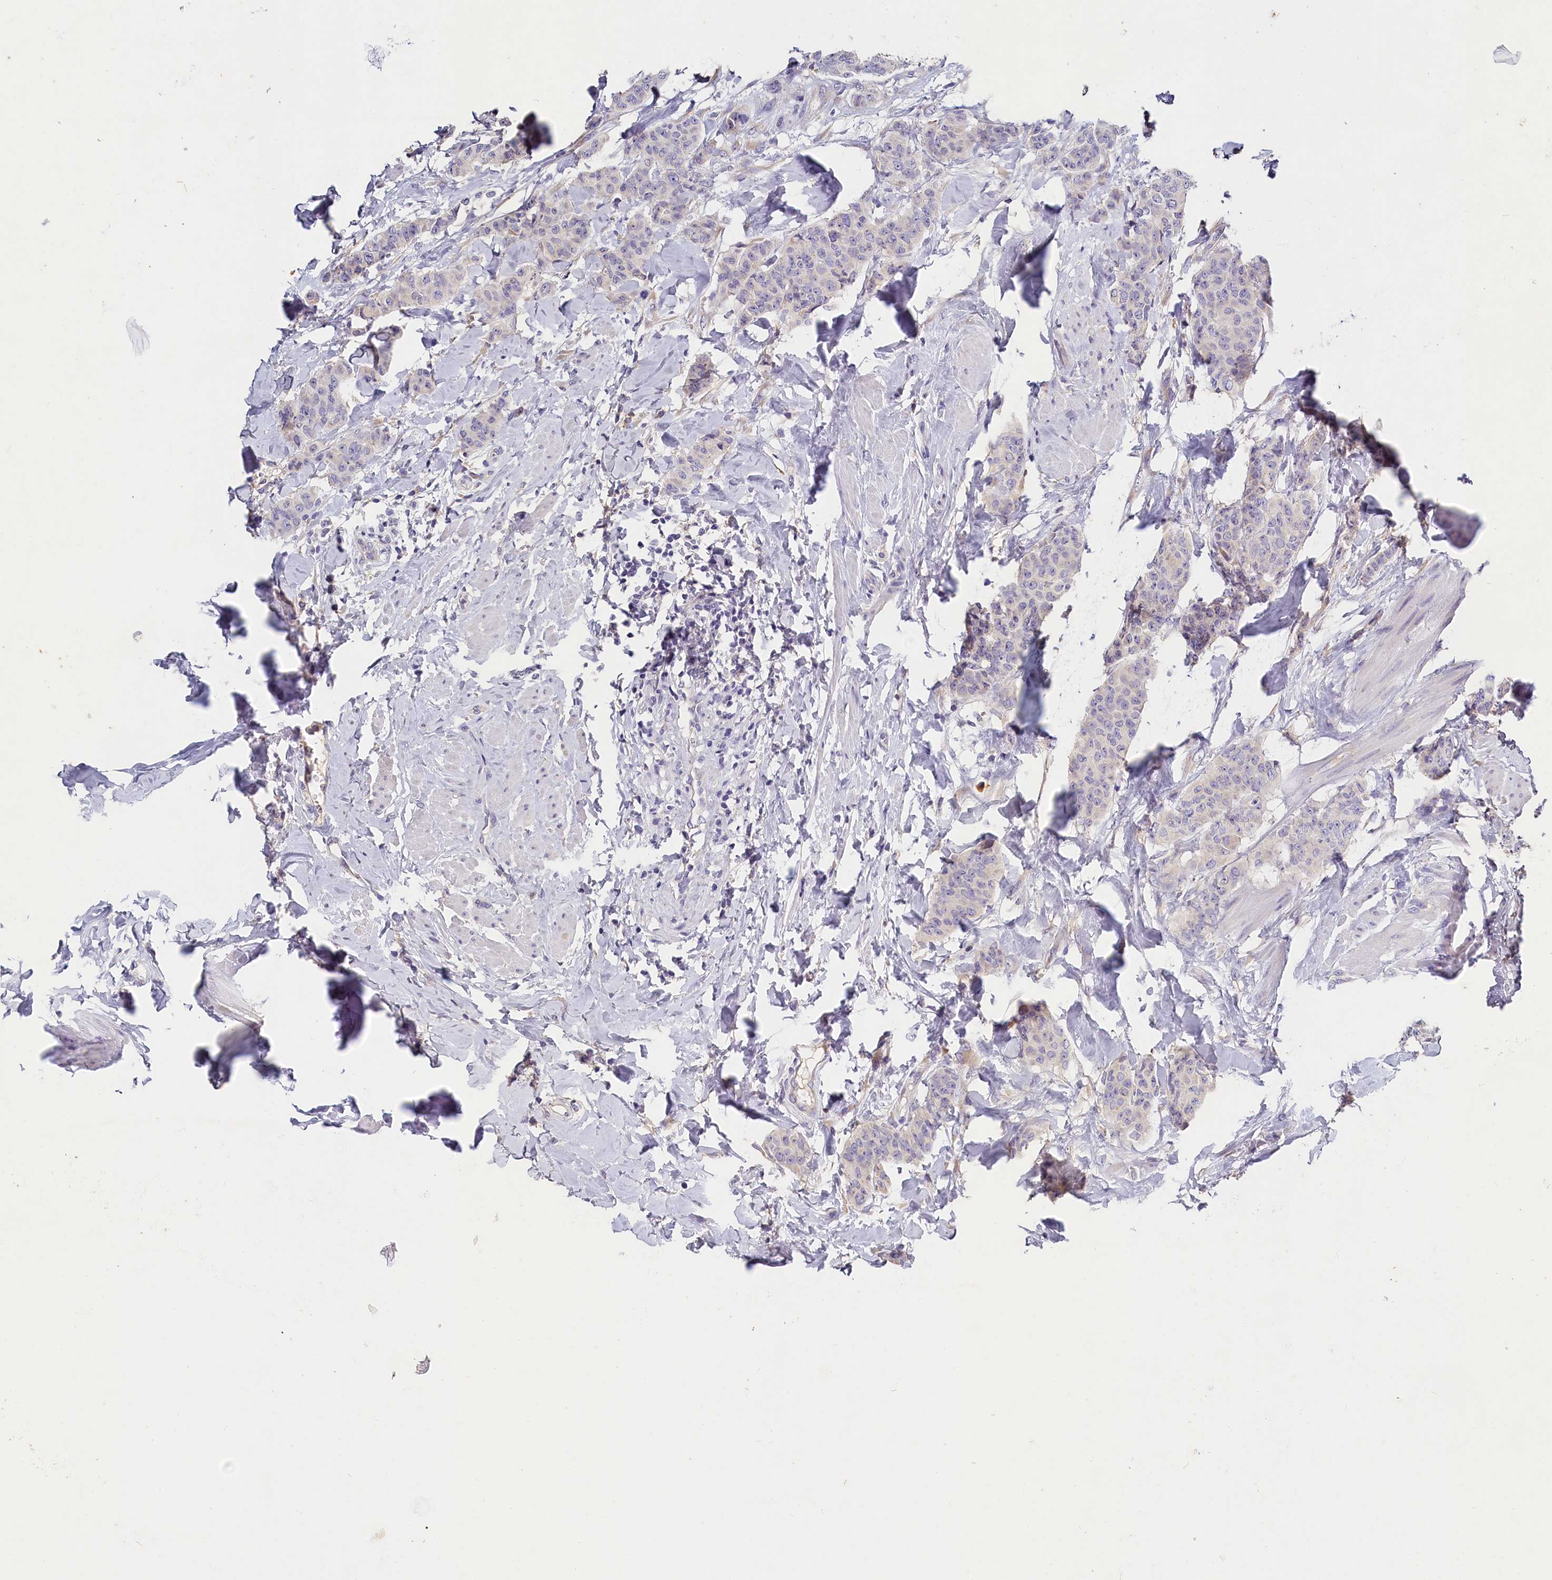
{"staining": {"intensity": "negative", "quantity": "none", "location": "none"}, "tissue": "breast cancer", "cell_type": "Tumor cells", "image_type": "cancer", "snomed": [{"axis": "morphology", "description": "Duct carcinoma"}, {"axis": "topography", "description": "Breast"}], "caption": "Tumor cells are negative for protein expression in human breast intraductal carcinoma.", "gene": "ST7L", "patient": {"sex": "female", "age": 40}}